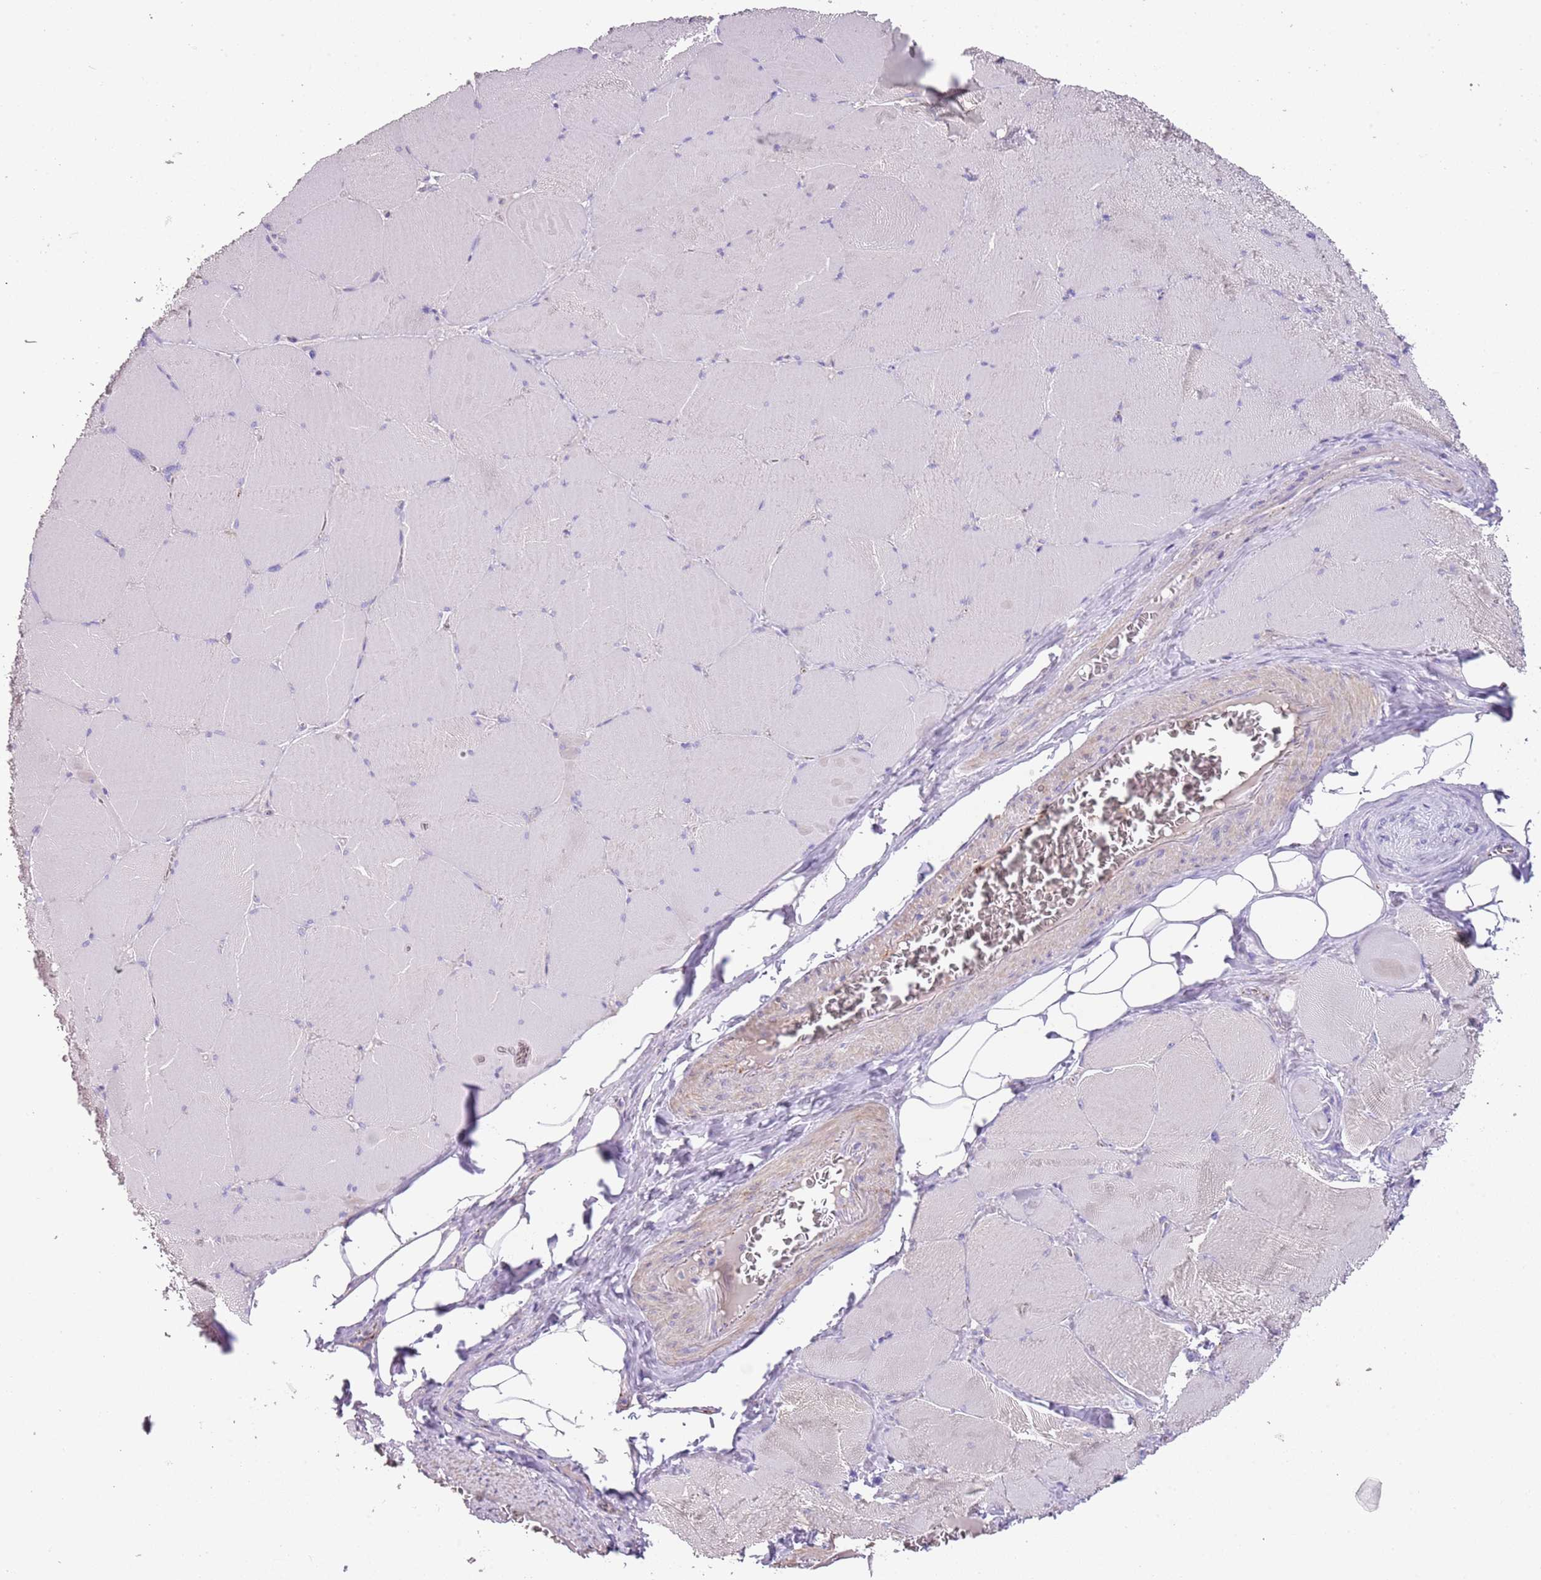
{"staining": {"intensity": "negative", "quantity": "none", "location": "none"}, "tissue": "skeletal muscle", "cell_type": "Myocytes", "image_type": "normal", "snomed": [{"axis": "morphology", "description": "Normal tissue, NOS"}, {"axis": "topography", "description": "Skeletal muscle"}, {"axis": "topography", "description": "Head-Neck"}], "caption": "Immunohistochemistry (IHC) micrograph of normal skeletal muscle: human skeletal muscle stained with DAB reveals no significant protein staining in myocytes. (Brightfield microscopy of DAB (3,3'-diaminobenzidine) immunohistochemistry at high magnification).", "gene": "LRRN3", "patient": {"sex": "male", "age": 66}}